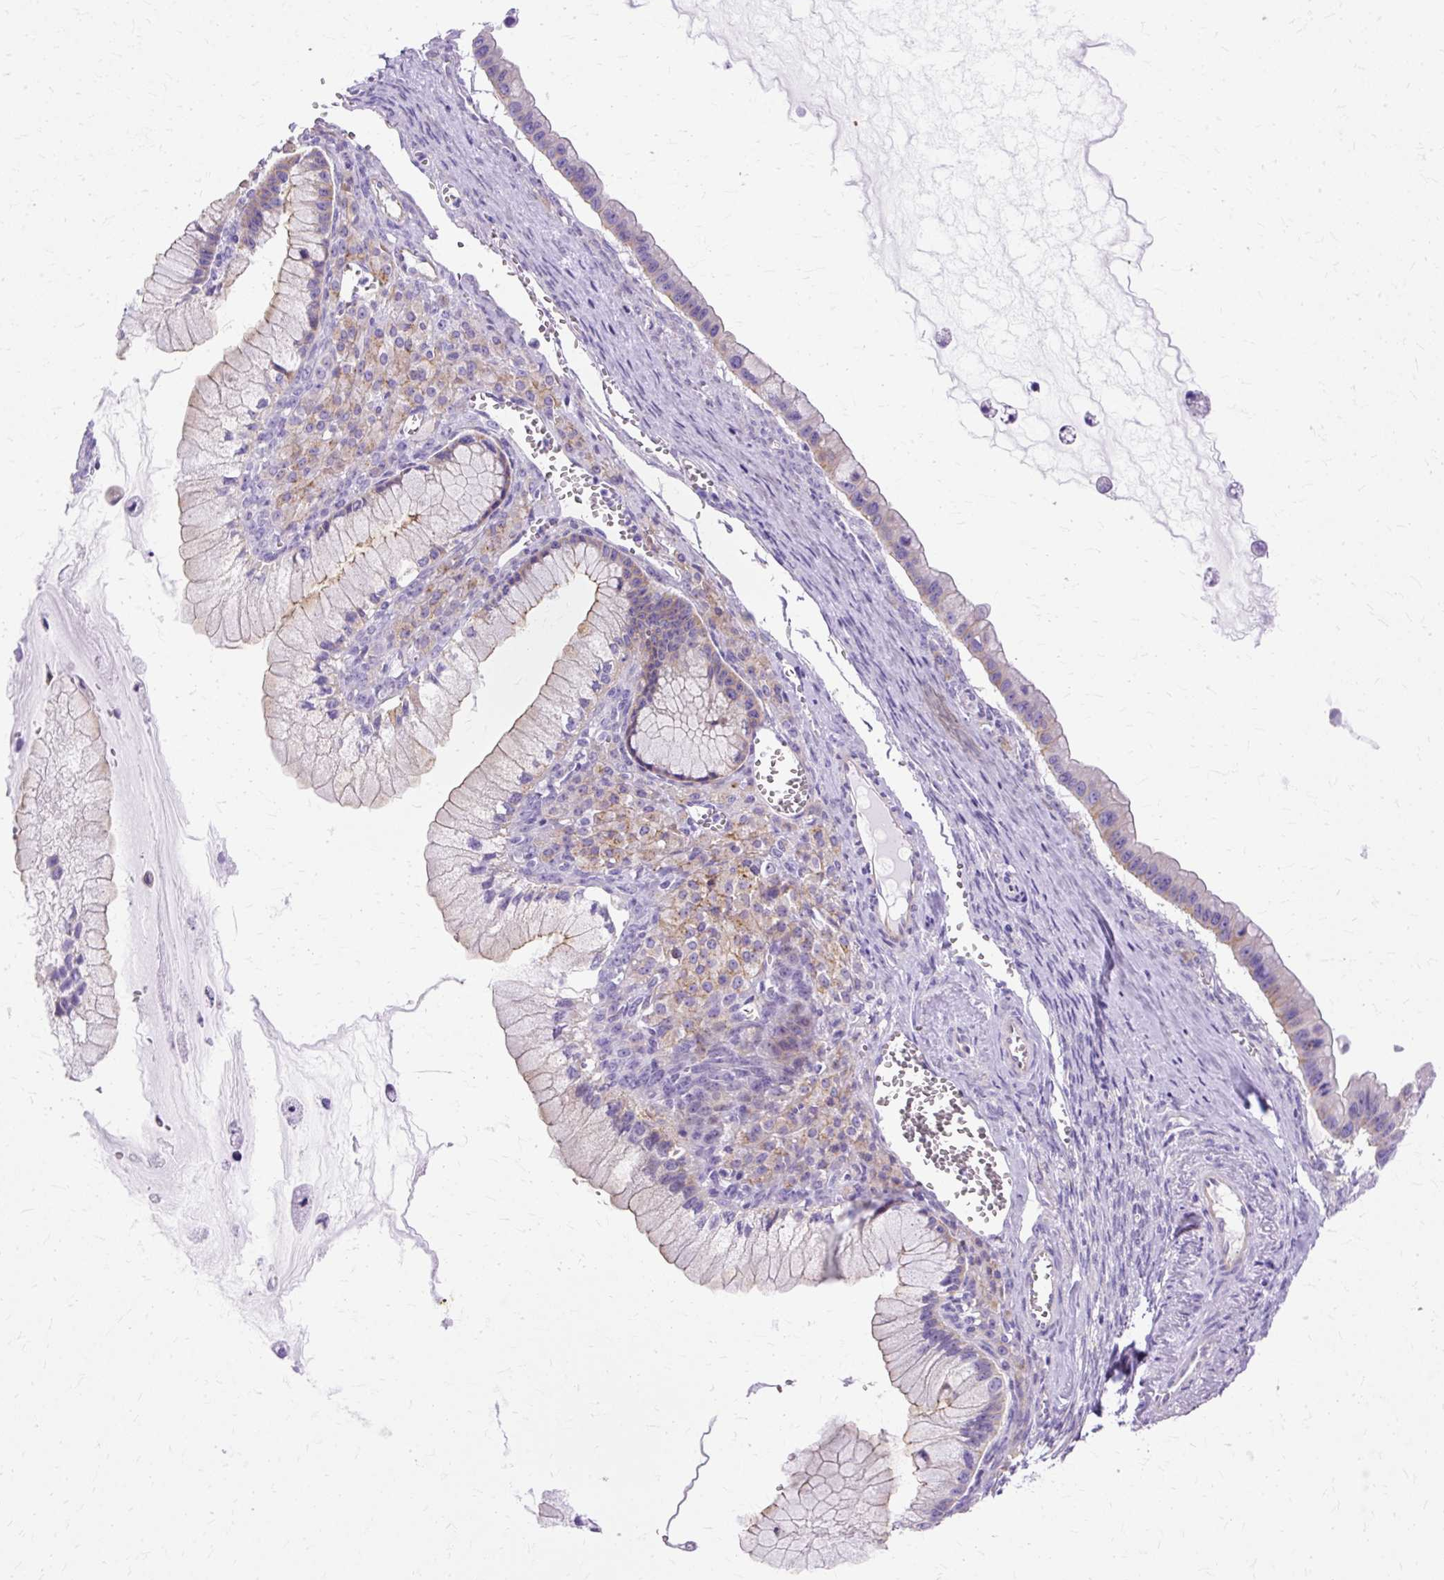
{"staining": {"intensity": "weak", "quantity": "<25%", "location": "cytoplasmic/membranous"}, "tissue": "ovarian cancer", "cell_type": "Tumor cells", "image_type": "cancer", "snomed": [{"axis": "morphology", "description": "Cystadenocarcinoma, mucinous, NOS"}, {"axis": "topography", "description": "Ovary"}], "caption": "Immunohistochemical staining of ovarian cancer (mucinous cystadenocarcinoma) shows no significant staining in tumor cells.", "gene": "MYO6", "patient": {"sex": "female", "age": 59}}